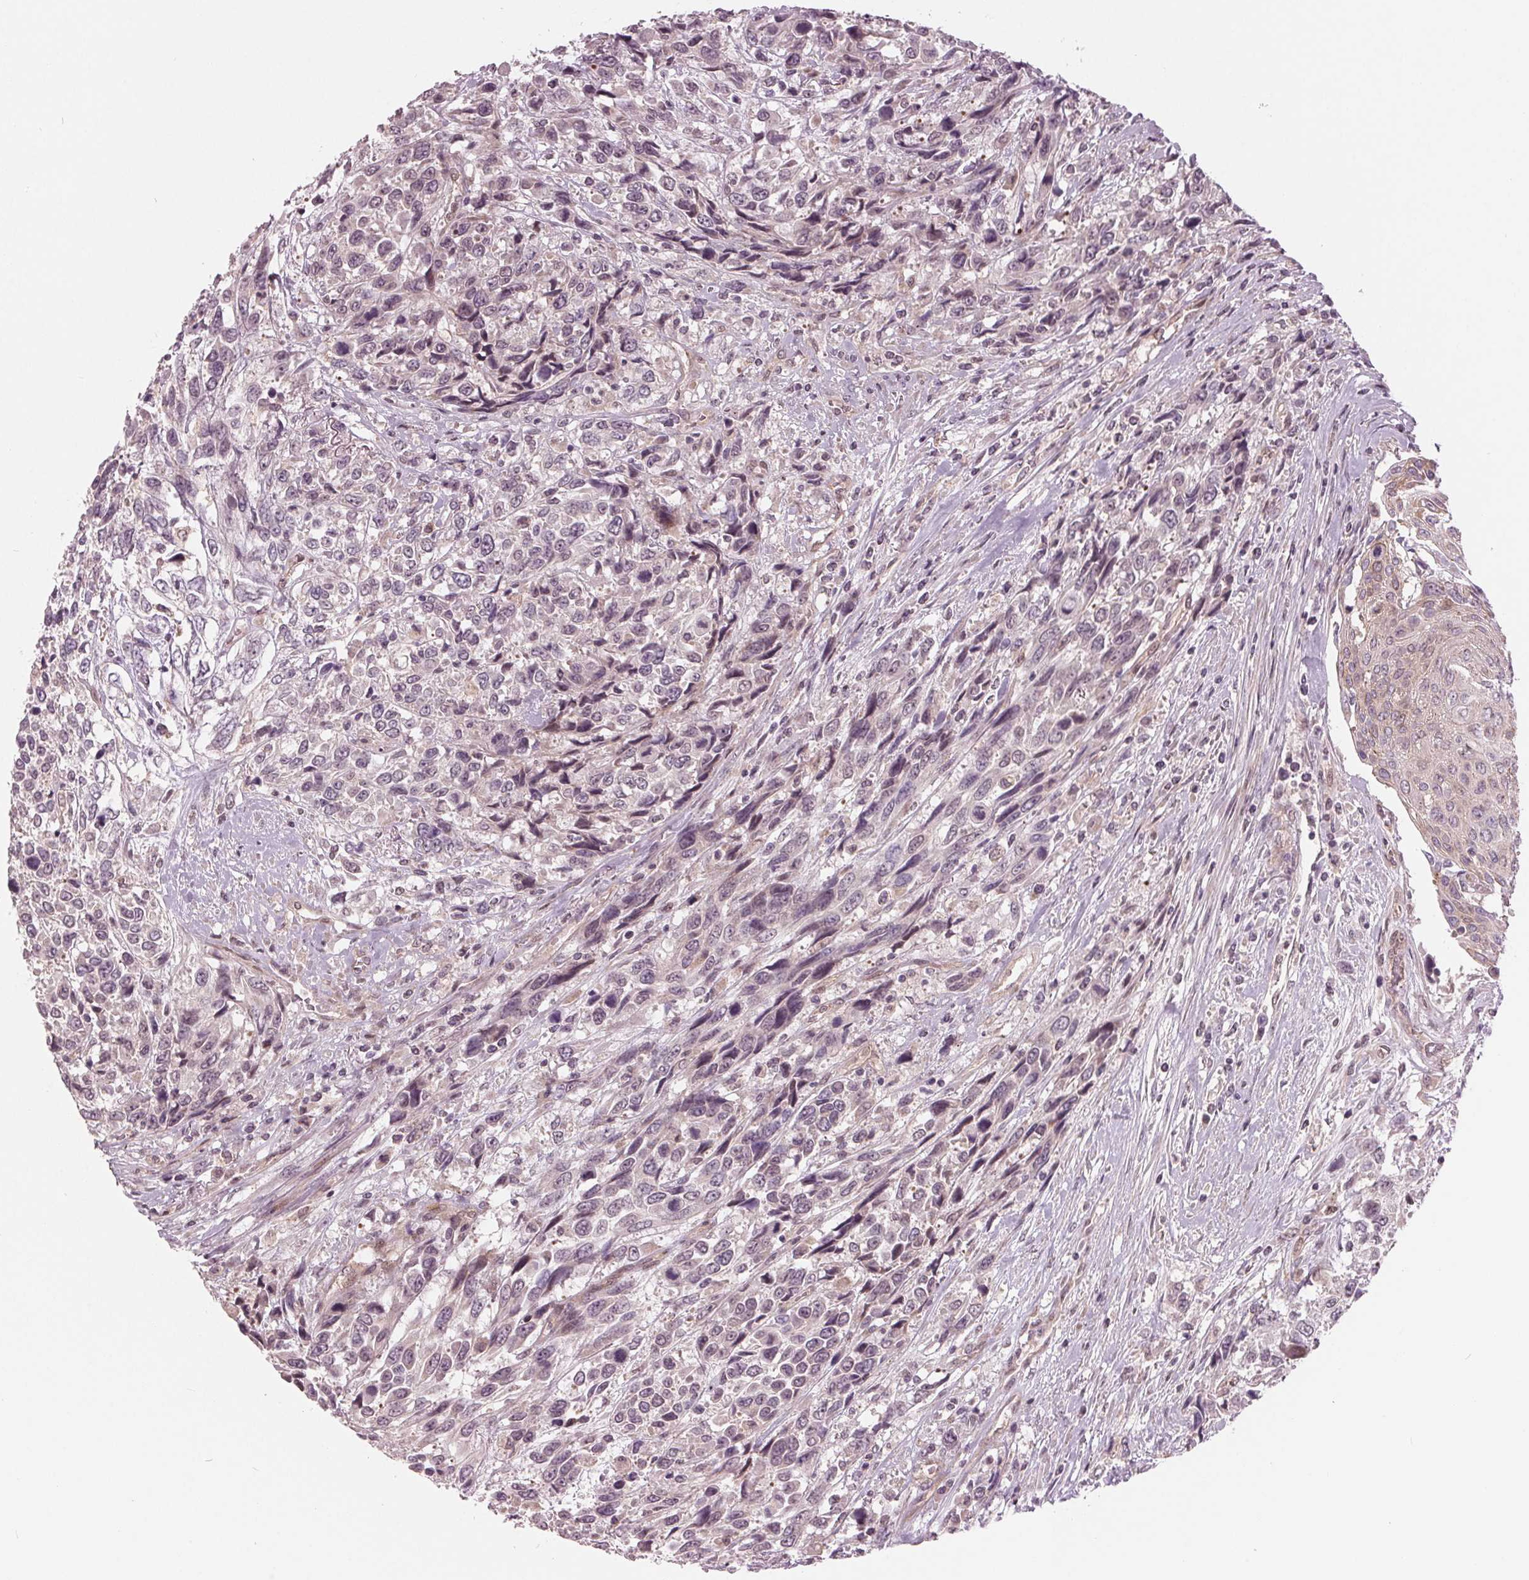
{"staining": {"intensity": "negative", "quantity": "none", "location": "none"}, "tissue": "urothelial cancer", "cell_type": "Tumor cells", "image_type": "cancer", "snomed": [{"axis": "morphology", "description": "Urothelial carcinoma, High grade"}, {"axis": "topography", "description": "Urinary bladder"}], "caption": "Immunohistochemical staining of human urothelial cancer exhibits no significant staining in tumor cells.", "gene": "TXNIP", "patient": {"sex": "female", "age": 70}}